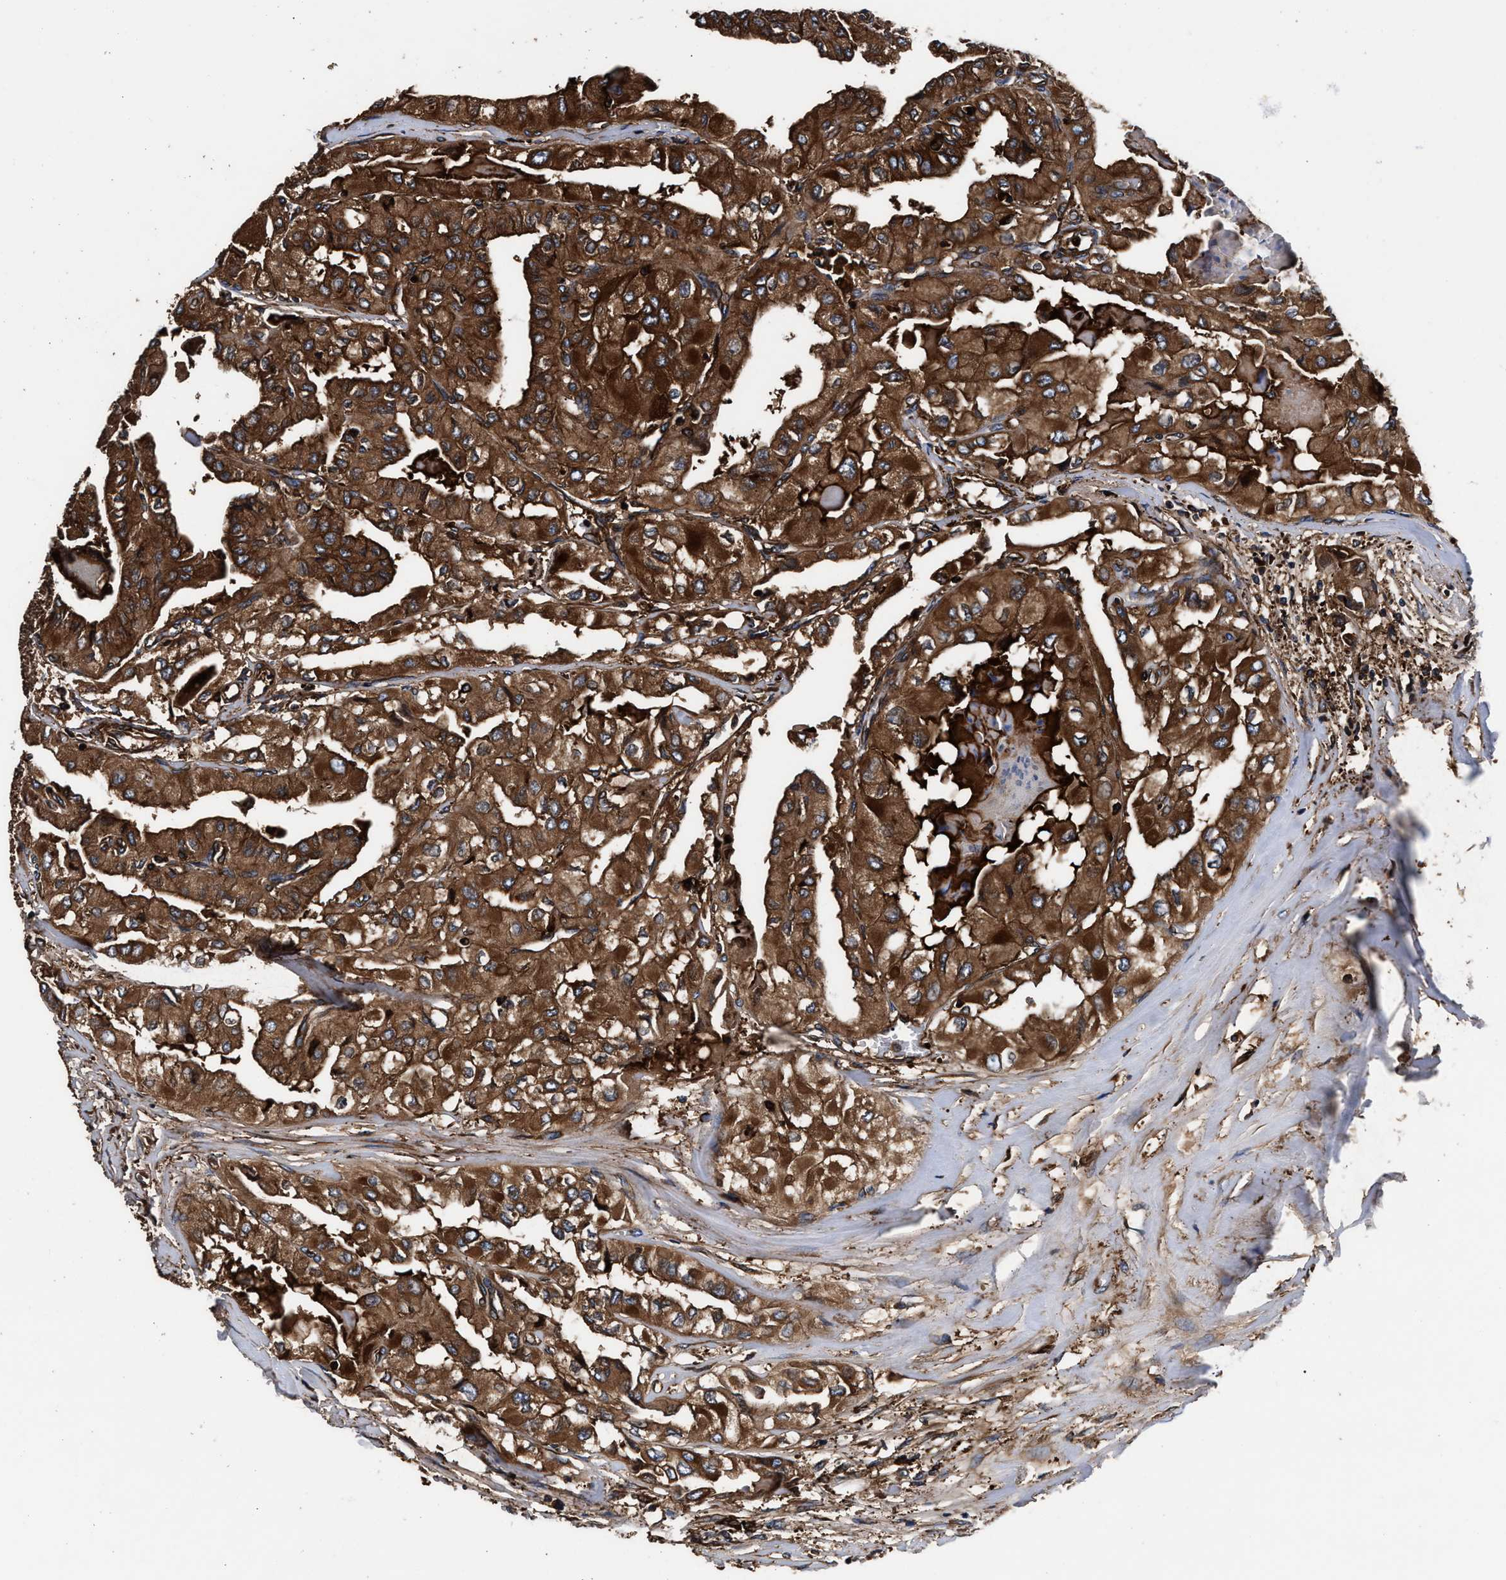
{"staining": {"intensity": "strong", "quantity": ">75%", "location": "cytoplasmic/membranous"}, "tissue": "thyroid cancer", "cell_type": "Tumor cells", "image_type": "cancer", "snomed": [{"axis": "morphology", "description": "Papillary adenocarcinoma, NOS"}, {"axis": "topography", "description": "Thyroid gland"}], "caption": "High-magnification brightfield microscopy of papillary adenocarcinoma (thyroid) stained with DAB (3,3'-diaminobenzidine) (brown) and counterstained with hematoxylin (blue). tumor cells exhibit strong cytoplasmic/membranous expression is identified in approximately>75% of cells.", "gene": "KYAT1", "patient": {"sex": "female", "age": 59}}